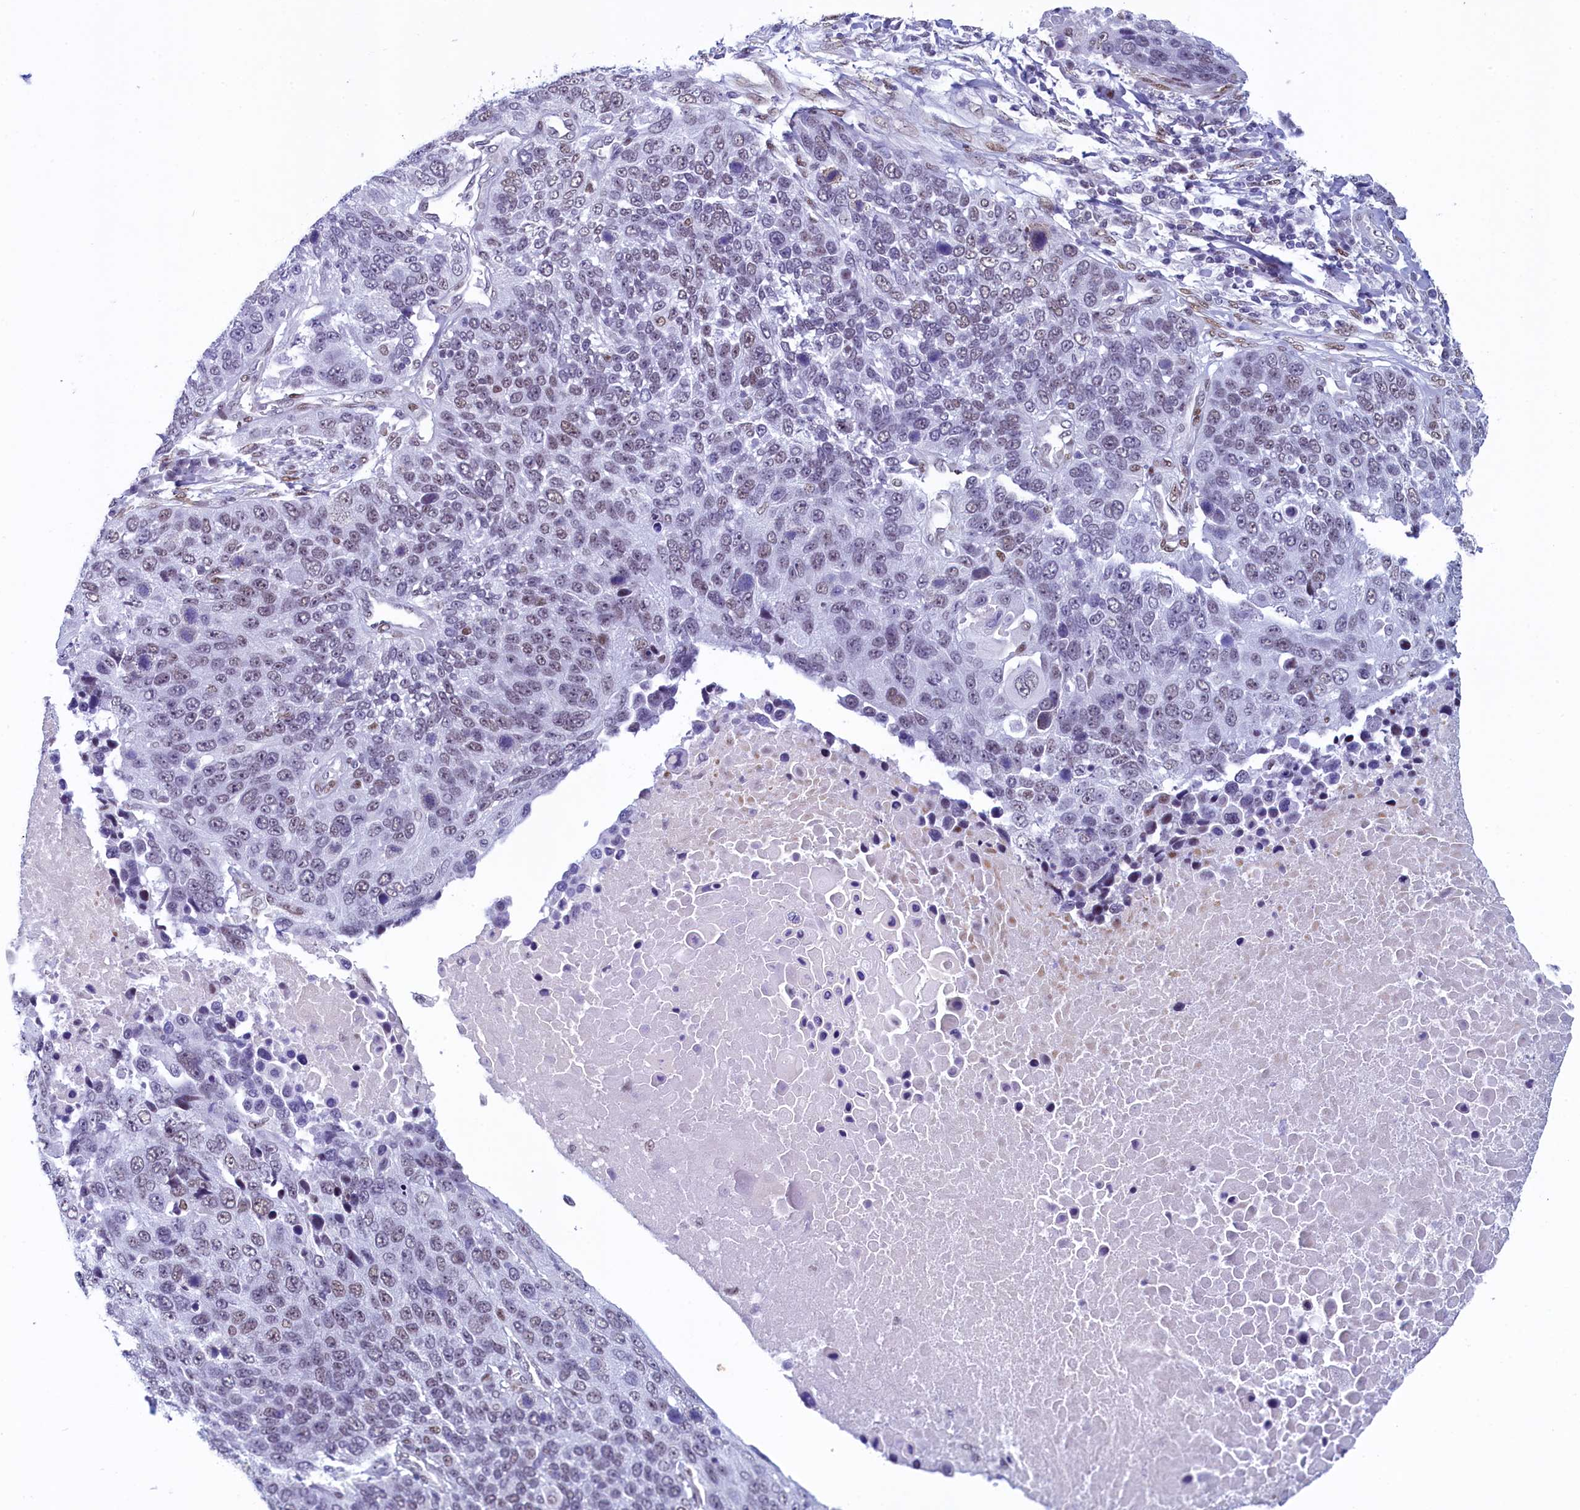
{"staining": {"intensity": "weak", "quantity": "25%-75%", "location": "nuclear"}, "tissue": "lung cancer", "cell_type": "Tumor cells", "image_type": "cancer", "snomed": [{"axis": "morphology", "description": "Normal tissue, NOS"}, {"axis": "morphology", "description": "Squamous cell carcinoma, NOS"}, {"axis": "topography", "description": "Lymph node"}, {"axis": "topography", "description": "Lung"}], "caption": "Human lung cancer (squamous cell carcinoma) stained with a protein marker displays weak staining in tumor cells.", "gene": "SUGP2", "patient": {"sex": "male", "age": 66}}